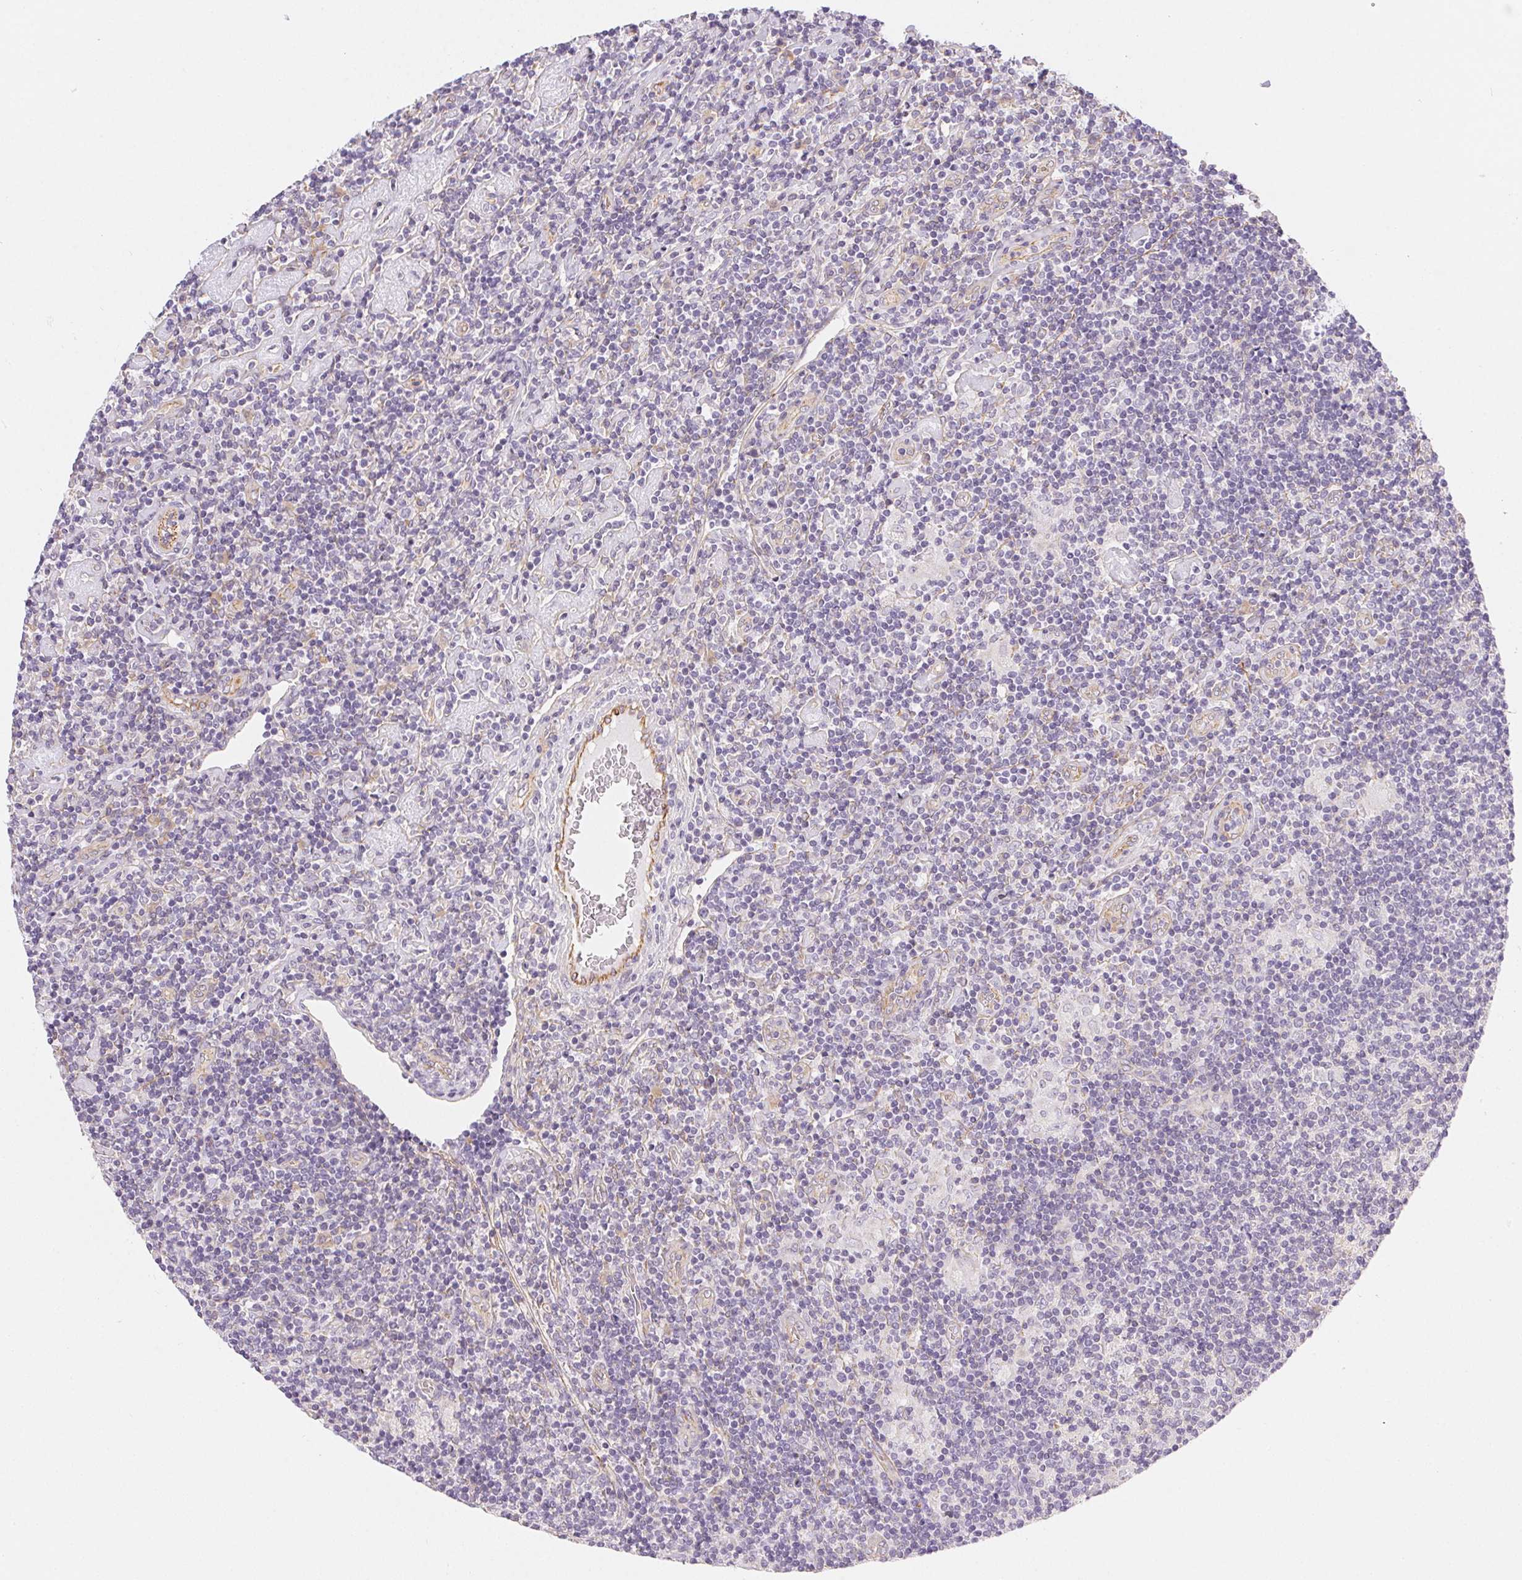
{"staining": {"intensity": "negative", "quantity": "none", "location": "none"}, "tissue": "lymphoma", "cell_type": "Tumor cells", "image_type": "cancer", "snomed": [{"axis": "morphology", "description": "Hodgkin's disease, NOS"}, {"axis": "topography", "description": "Lymph node"}], "caption": "A micrograph of human lymphoma is negative for staining in tumor cells.", "gene": "CSN1S1", "patient": {"sex": "male", "age": 40}}